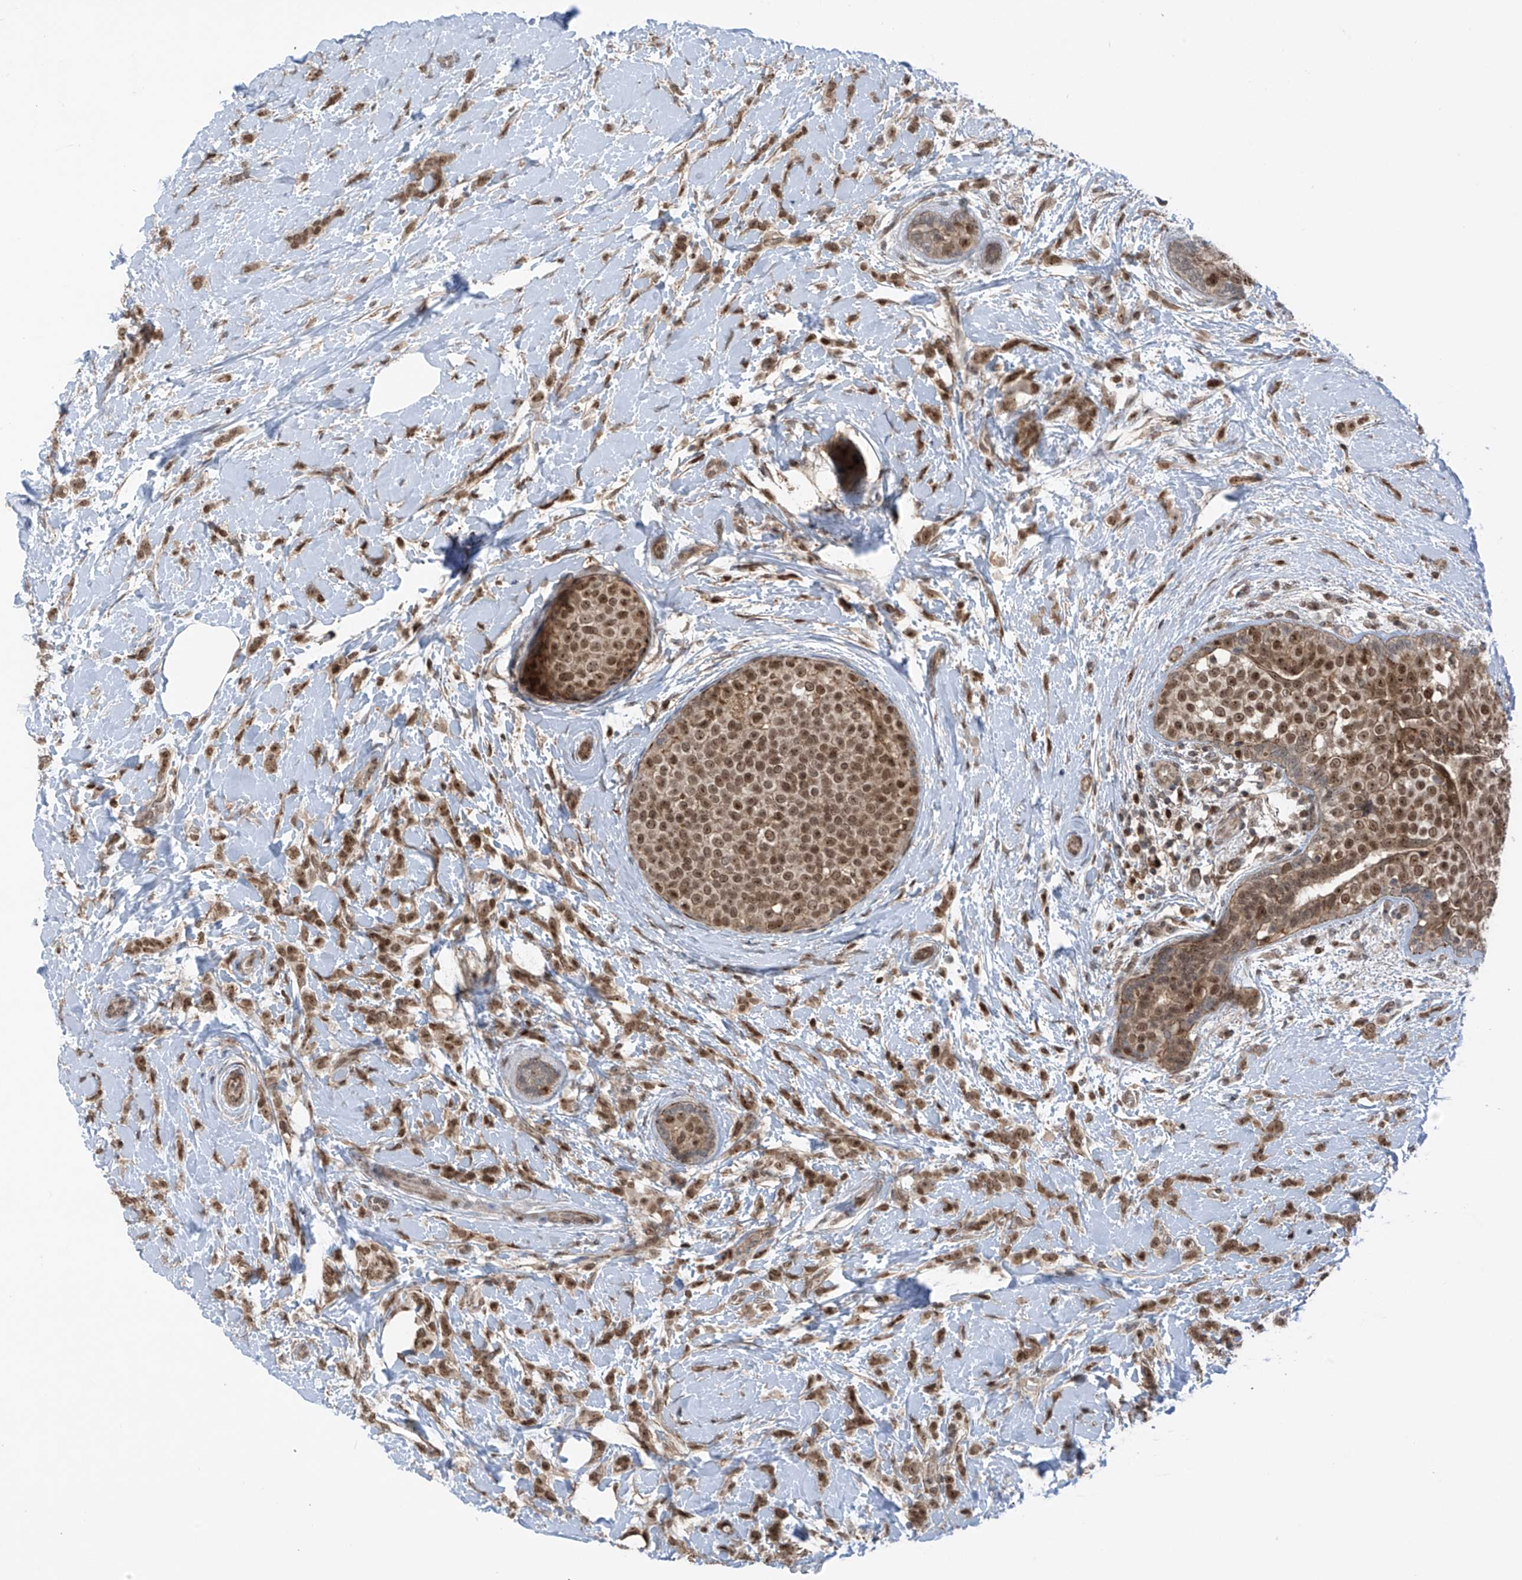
{"staining": {"intensity": "moderate", "quantity": ">75%", "location": "nuclear"}, "tissue": "breast cancer", "cell_type": "Tumor cells", "image_type": "cancer", "snomed": [{"axis": "morphology", "description": "Lobular carcinoma, in situ"}, {"axis": "morphology", "description": "Lobular carcinoma"}, {"axis": "topography", "description": "Breast"}], "caption": "Tumor cells exhibit medium levels of moderate nuclear expression in about >75% of cells in breast cancer.", "gene": "REPIN1", "patient": {"sex": "female", "age": 41}}